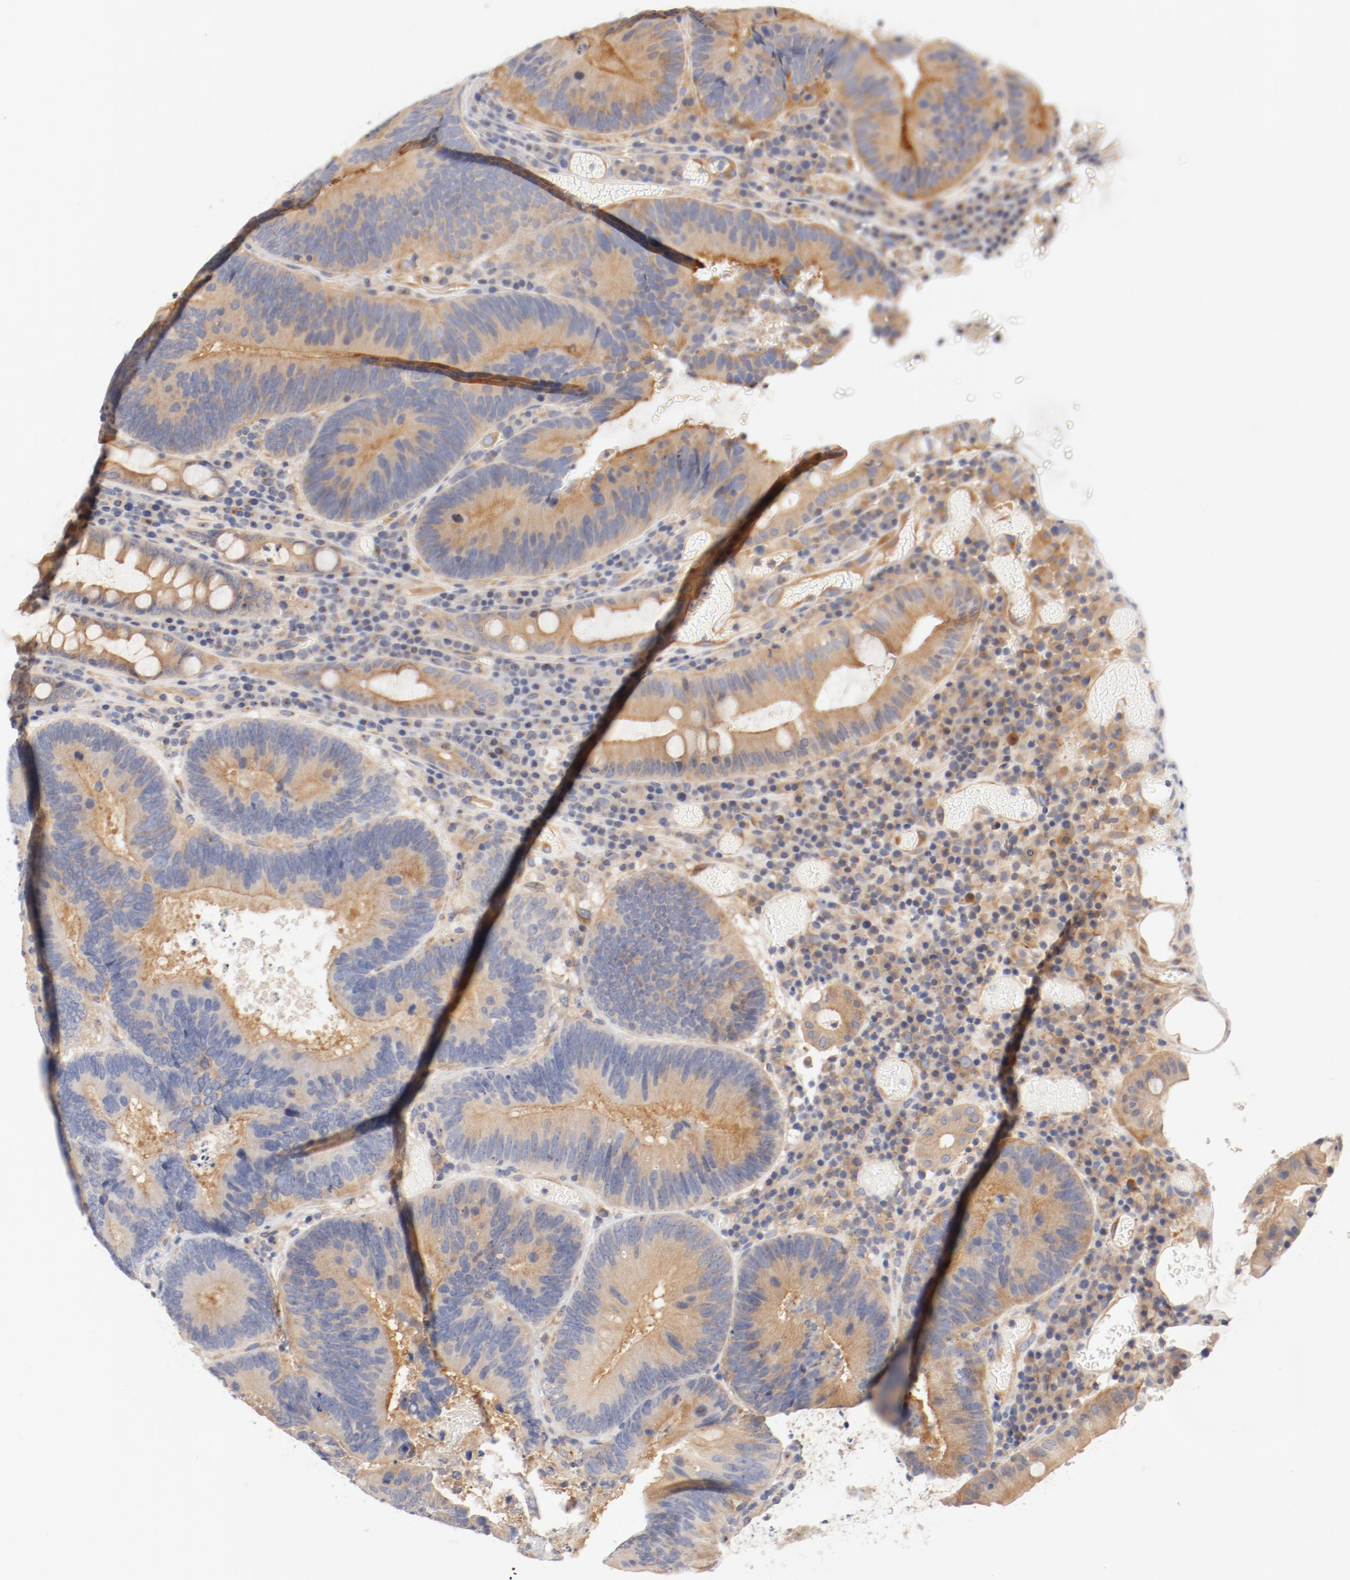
{"staining": {"intensity": "moderate", "quantity": ">75%", "location": "cytoplasmic/membranous"}, "tissue": "colorectal cancer", "cell_type": "Tumor cells", "image_type": "cancer", "snomed": [{"axis": "morphology", "description": "Normal tissue, NOS"}, {"axis": "morphology", "description": "Adenocarcinoma, NOS"}, {"axis": "topography", "description": "Colon"}], "caption": "Colorectal adenocarcinoma stained with a protein marker displays moderate staining in tumor cells.", "gene": "DYNC1H1", "patient": {"sex": "female", "age": 78}}